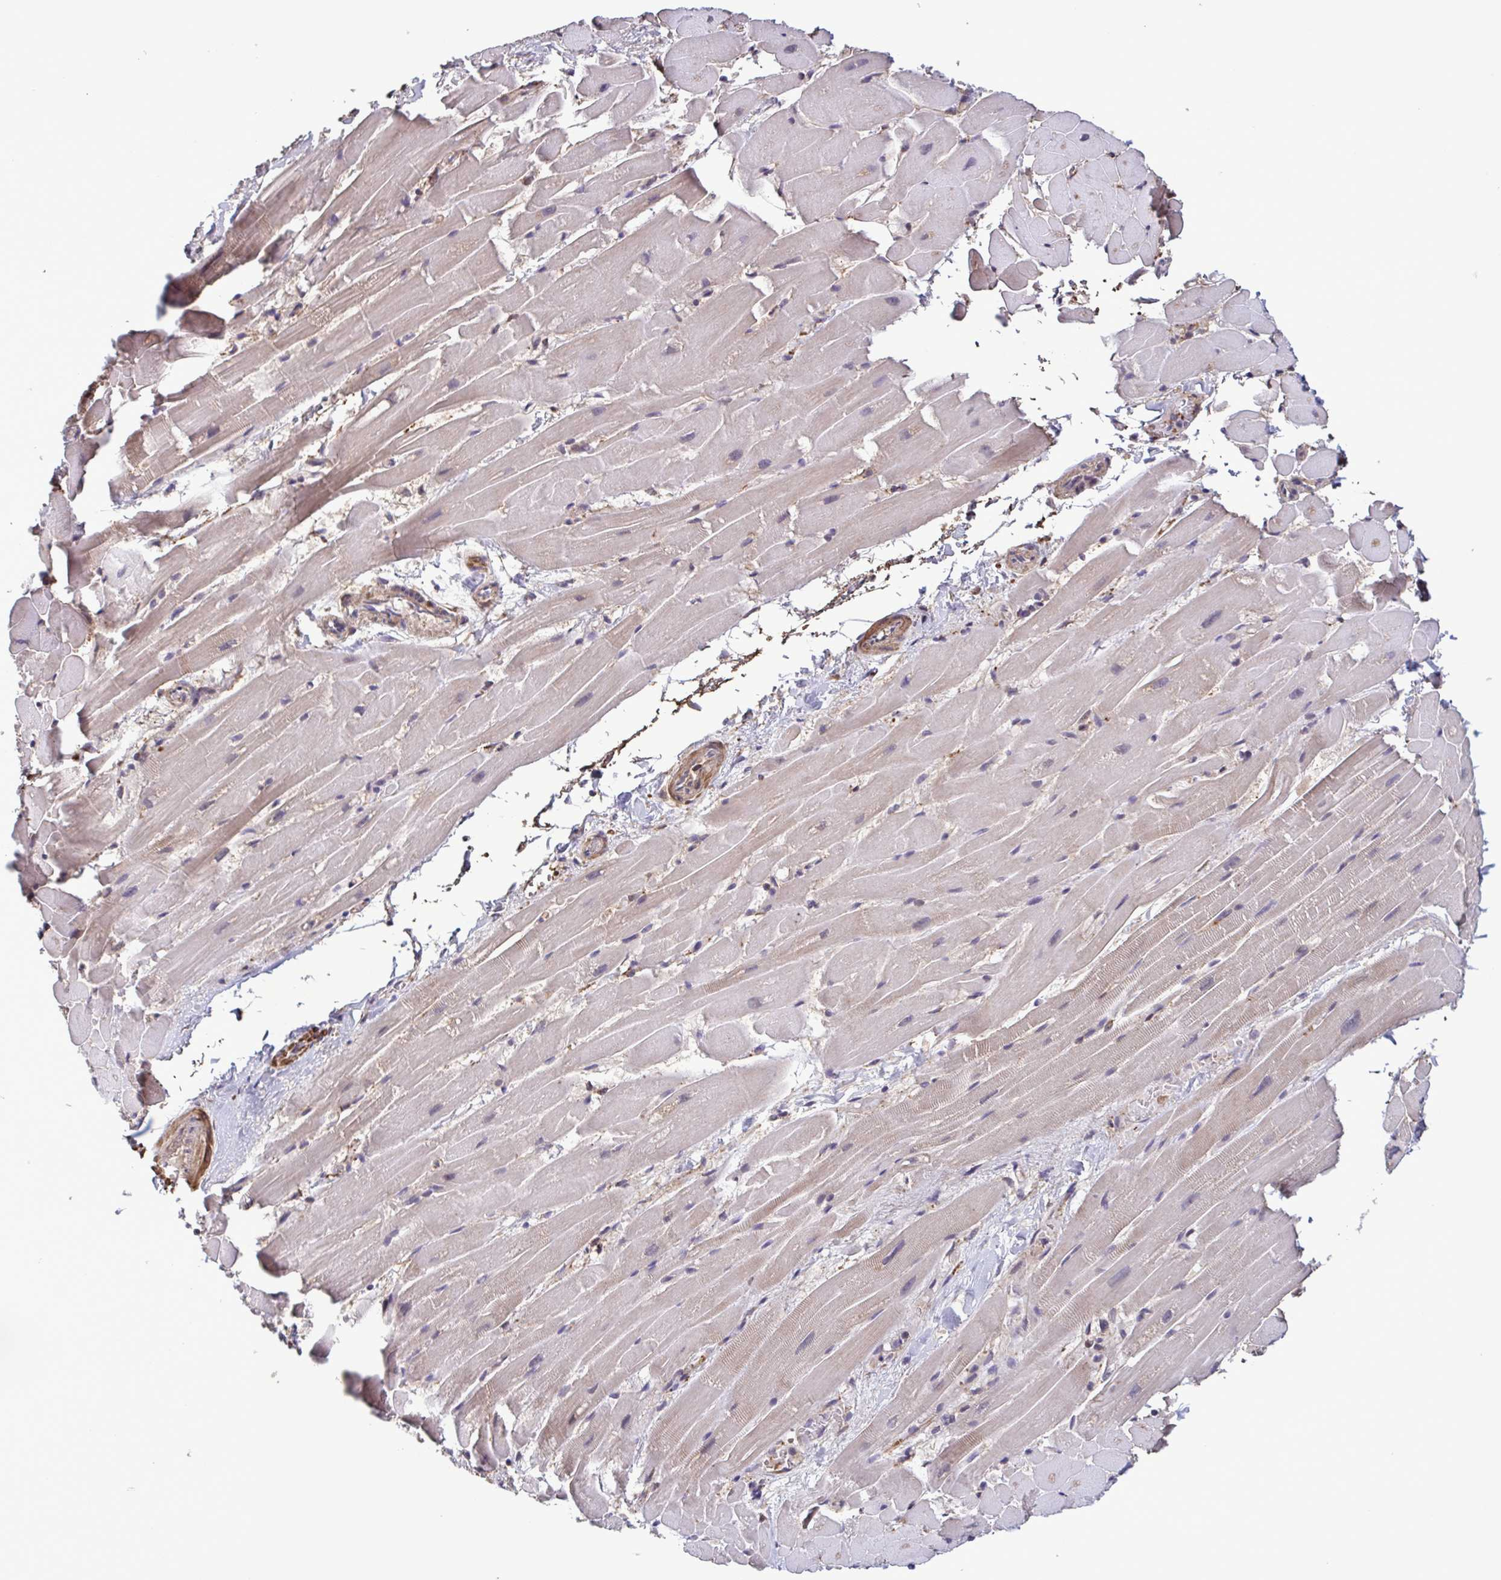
{"staining": {"intensity": "weak", "quantity": "25%-75%", "location": "cytoplasmic/membranous"}, "tissue": "heart muscle", "cell_type": "Cardiomyocytes", "image_type": "normal", "snomed": [{"axis": "morphology", "description": "Normal tissue, NOS"}, {"axis": "topography", "description": "Heart"}], "caption": "Immunohistochemistry (DAB) staining of benign heart muscle shows weak cytoplasmic/membranous protein staining in about 25%-75% of cardiomyocytes.", "gene": "ZNF200", "patient": {"sex": "male", "age": 37}}